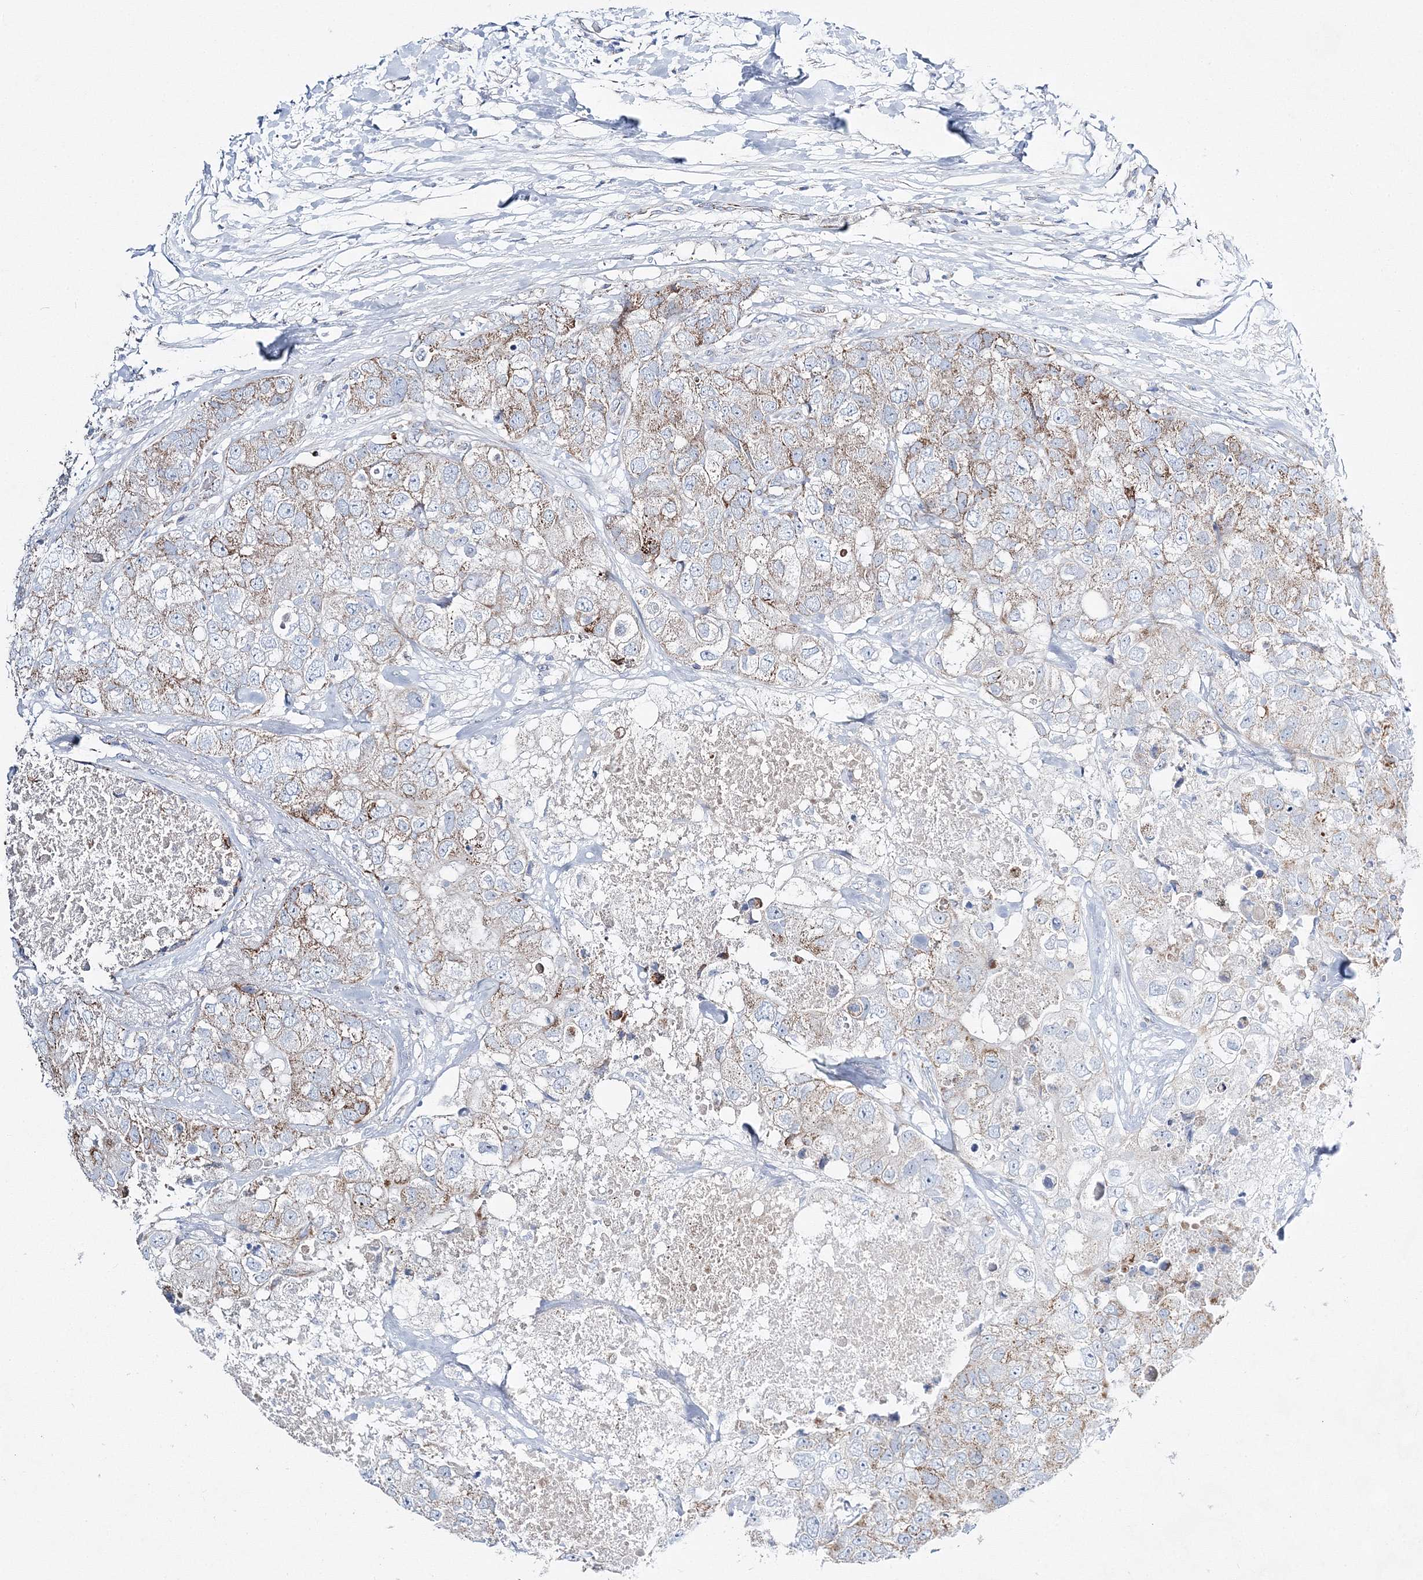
{"staining": {"intensity": "moderate", "quantity": ">75%", "location": "cytoplasmic/membranous"}, "tissue": "breast cancer", "cell_type": "Tumor cells", "image_type": "cancer", "snomed": [{"axis": "morphology", "description": "Duct carcinoma"}, {"axis": "topography", "description": "Breast"}], "caption": "High-power microscopy captured an immunohistochemistry photomicrograph of invasive ductal carcinoma (breast), revealing moderate cytoplasmic/membranous expression in about >75% of tumor cells.", "gene": "HIBCH", "patient": {"sex": "female", "age": 62}}